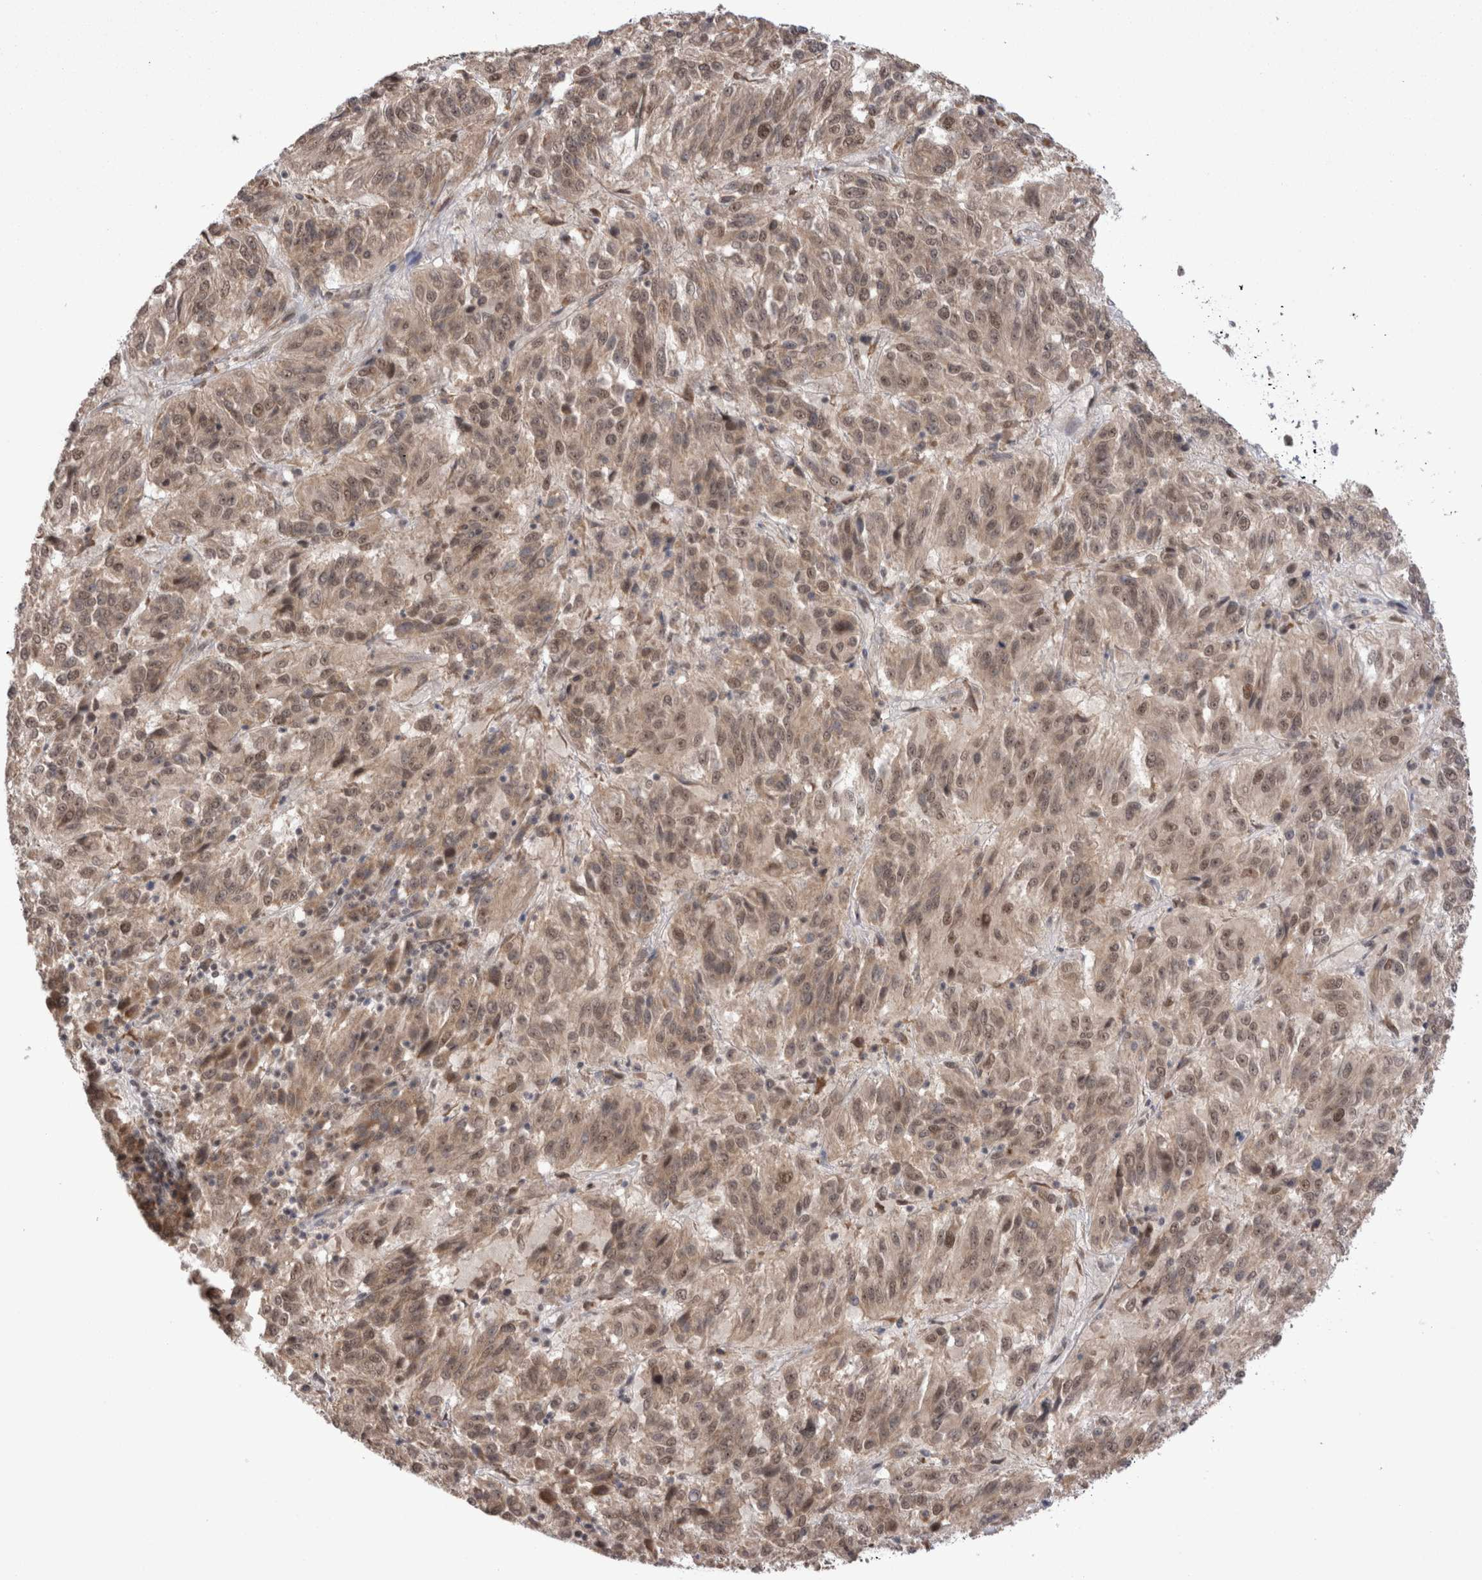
{"staining": {"intensity": "weak", "quantity": ">75%", "location": "cytoplasmic/membranous,nuclear"}, "tissue": "melanoma", "cell_type": "Tumor cells", "image_type": "cancer", "snomed": [{"axis": "morphology", "description": "Malignant melanoma, Metastatic site"}, {"axis": "topography", "description": "Lung"}], "caption": "Immunohistochemical staining of human melanoma exhibits weak cytoplasmic/membranous and nuclear protein expression in about >75% of tumor cells.", "gene": "EXOSC4", "patient": {"sex": "male", "age": 64}}